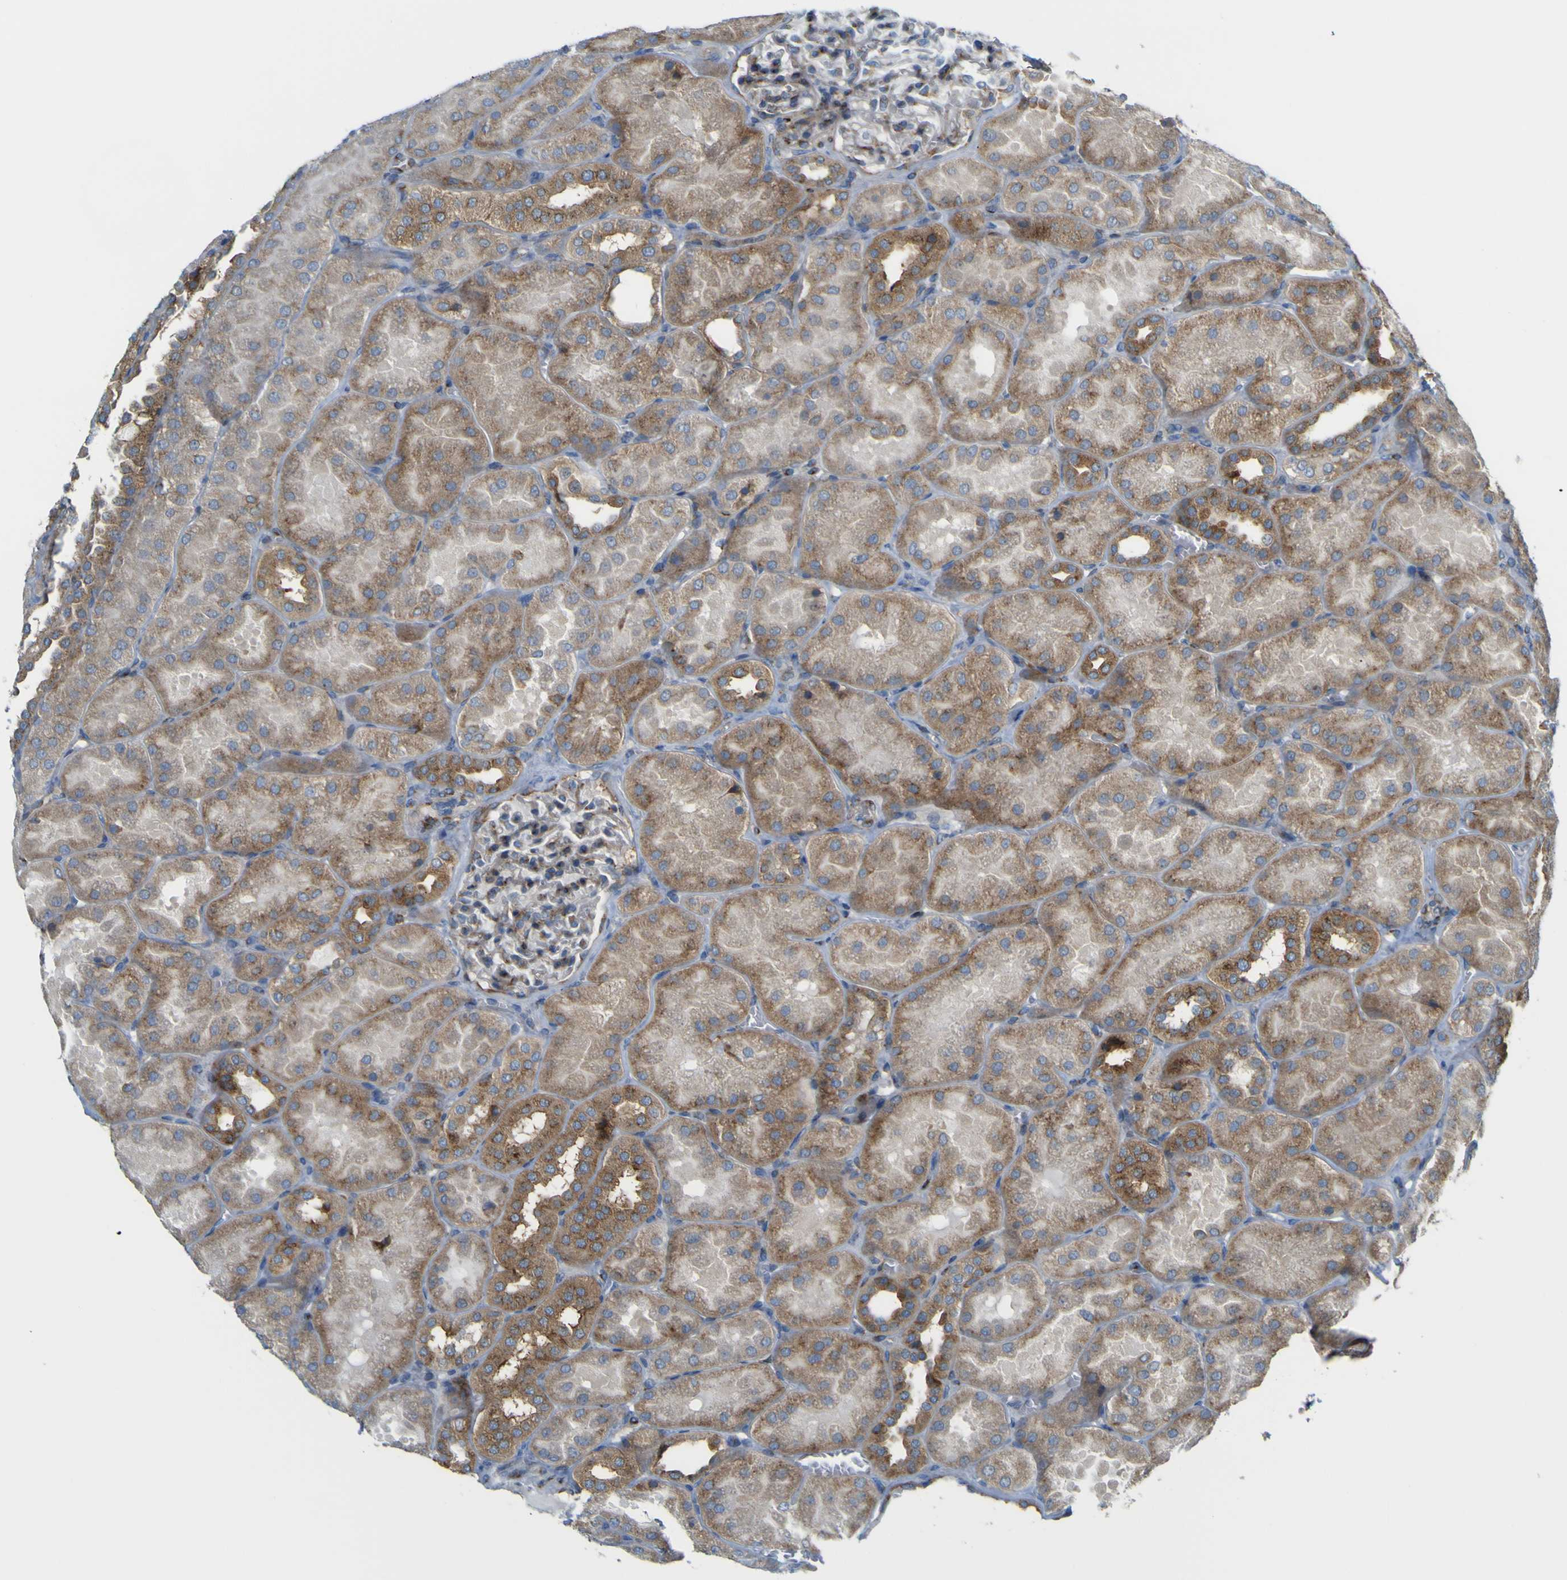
{"staining": {"intensity": "moderate", "quantity": "<25%", "location": "cytoplasmic/membranous"}, "tissue": "kidney", "cell_type": "Cells in glomeruli", "image_type": "normal", "snomed": [{"axis": "morphology", "description": "Normal tissue, NOS"}, {"axis": "topography", "description": "Kidney"}], "caption": "Human kidney stained for a protein (brown) exhibits moderate cytoplasmic/membranous positive positivity in approximately <25% of cells in glomeruli.", "gene": "IGF2R", "patient": {"sex": "male", "age": 28}}